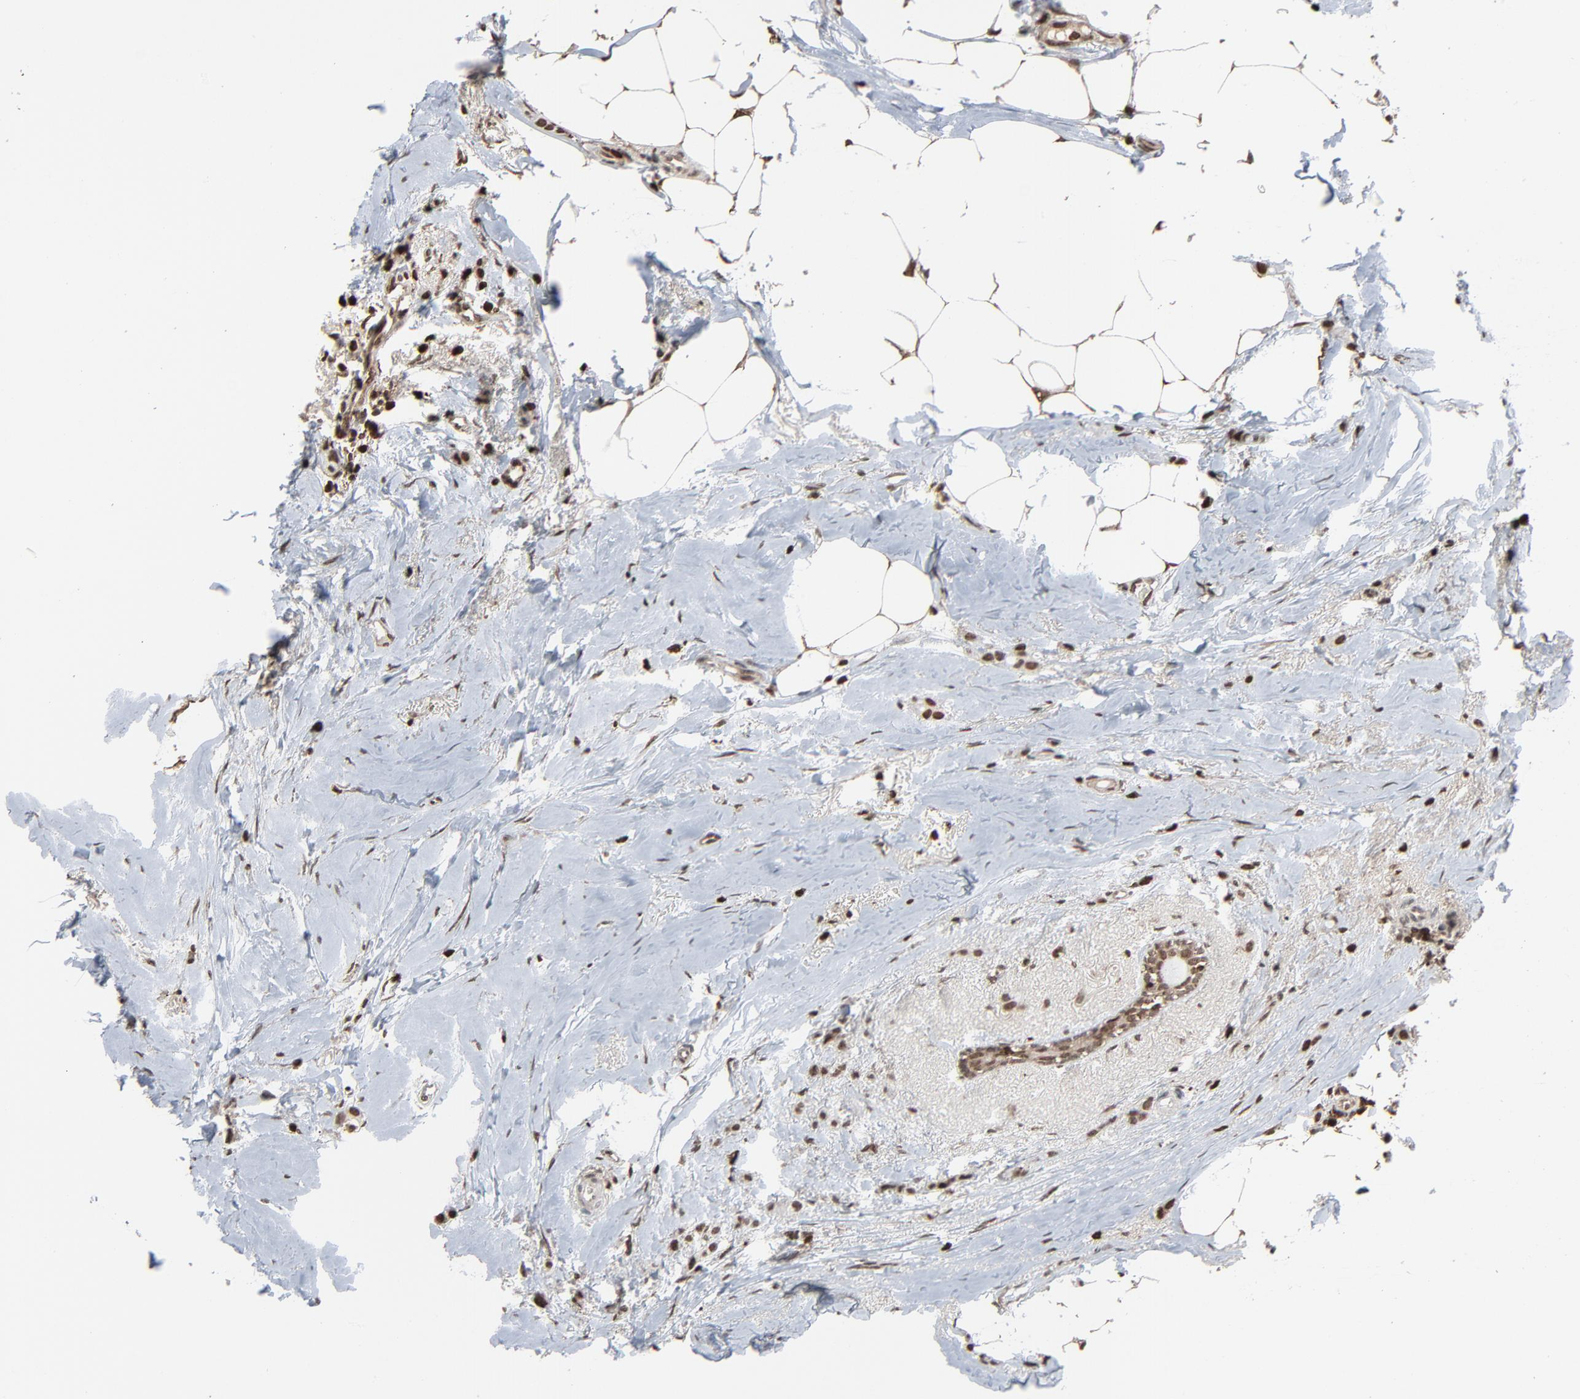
{"staining": {"intensity": "moderate", "quantity": ">75%", "location": "nuclear"}, "tissue": "breast cancer", "cell_type": "Tumor cells", "image_type": "cancer", "snomed": [{"axis": "morphology", "description": "Lobular carcinoma"}, {"axis": "topography", "description": "Breast"}], "caption": "Immunohistochemical staining of human breast cancer demonstrates moderate nuclear protein staining in approximately >75% of tumor cells. (Stains: DAB in brown, nuclei in blue, Microscopy: brightfield microscopy at high magnification).", "gene": "RPS6KA3", "patient": {"sex": "female", "age": 55}}